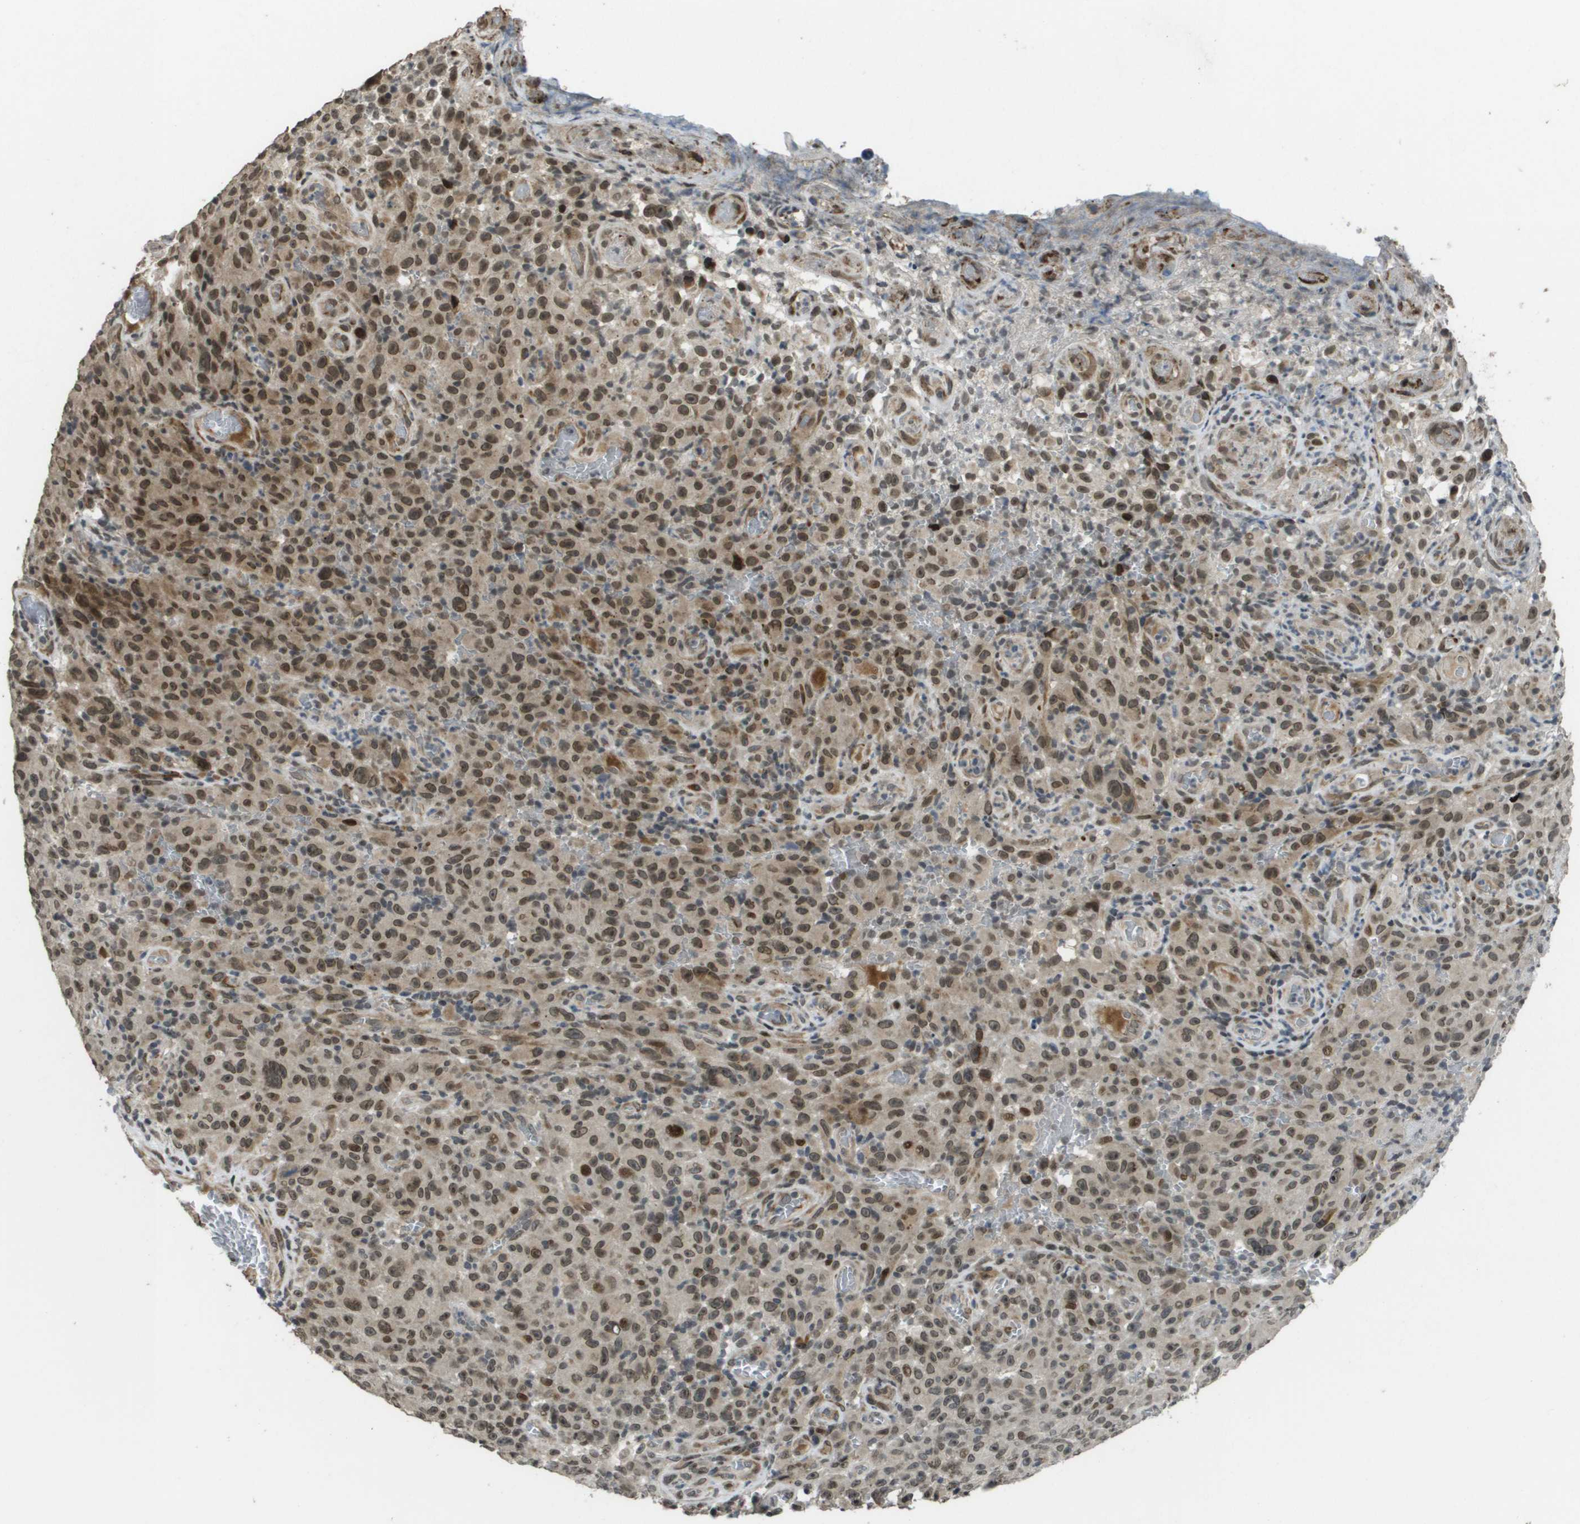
{"staining": {"intensity": "moderate", "quantity": ">75%", "location": "cytoplasmic/membranous,nuclear"}, "tissue": "melanoma", "cell_type": "Tumor cells", "image_type": "cancer", "snomed": [{"axis": "morphology", "description": "Malignant melanoma, NOS"}, {"axis": "topography", "description": "Skin"}], "caption": "The image exhibits immunohistochemical staining of melanoma. There is moderate cytoplasmic/membranous and nuclear positivity is identified in approximately >75% of tumor cells. The staining was performed using DAB to visualize the protein expression in brown, while the nuclei were stained in blue with hematoxylin (Magnification: 20x).", "gene": "KAT5", "patient": {"sex": "female", "age": 82}}